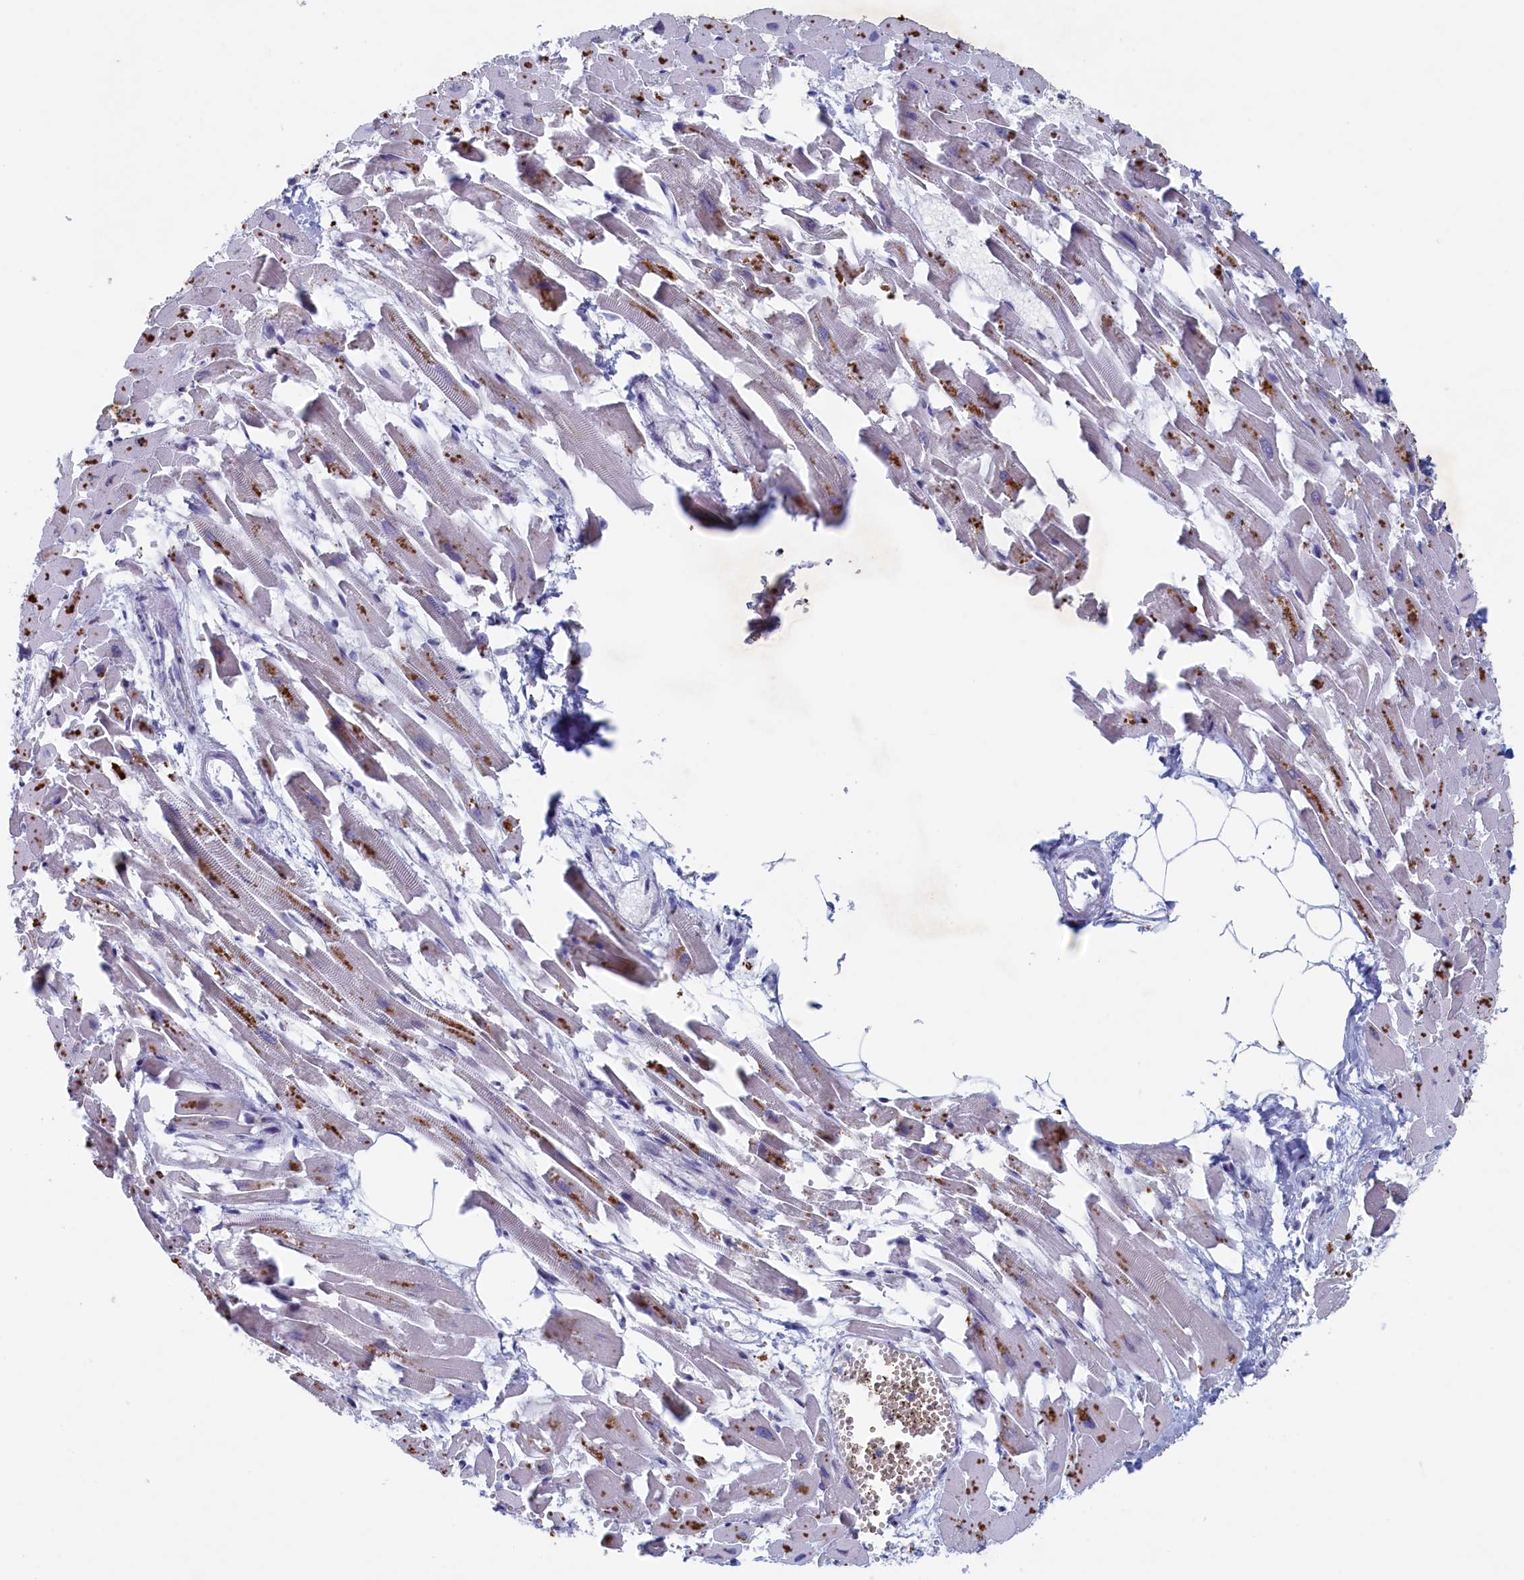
{"staining": {"intensity": "moderate", "quantity": "25%-75%", "location": "cytoplasmic/membranous"}, "tissue": "heart muscle", "cell_type": "Cardiomyocytes", "image_type": "normal", "snomed": [{"axis": "morphology", "description": "Normal tissue, NOS"}, {"axis": "topography", "description": "Heart"}], "caption": "A brown stain highlights moderate cytoplasmic/membranous positivity of a protein in cardiomyocytes of benign heart muscle. (DAB IHC, brown staining for protein, blue staining for nuclei).", "gene": "WDR76", "patient": {"sex": "female", "age": 64}}